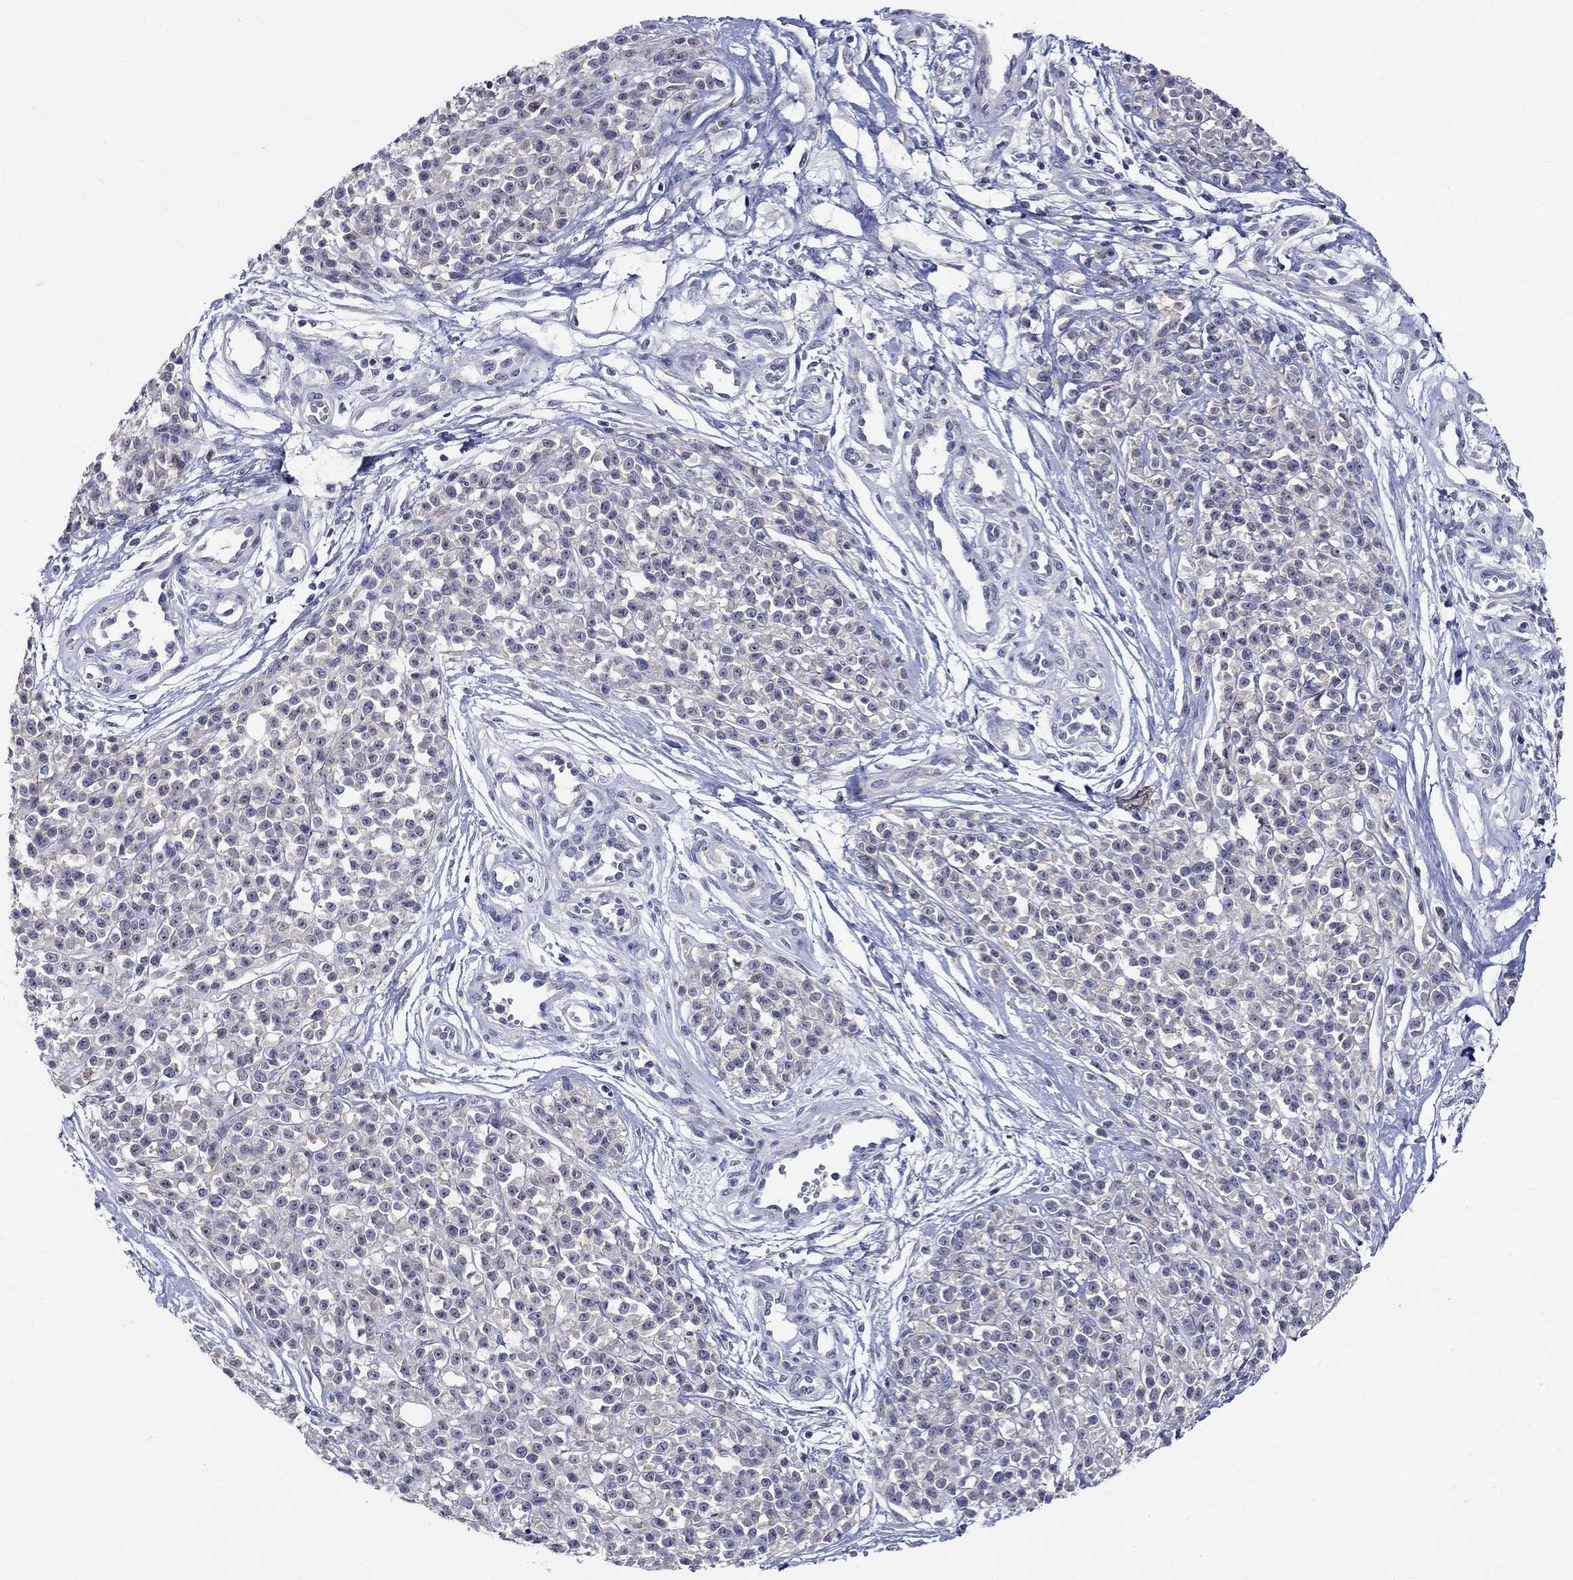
{"staining": {"intensity": "negative", "quantity": "none", "location": "none"}, "tissue": "melanoma", "cell_type": "Tumor cells", "image_type": "cancer", "snomed": [{"axis": "morphology", "description": "Malignant melanoma, NOS"}, {"axis": "topography", "description": "Skin"}, {"axis": "topography", "description": "Skin of trunk"}], "caption": "A high-resolution image shows immunohistochemistry (IHC) staining of malignant melanoma, which displays no significant expression in tumor cells.", "gene": "SLC30A3", "patient": {"sex": "male", "age": 74}}